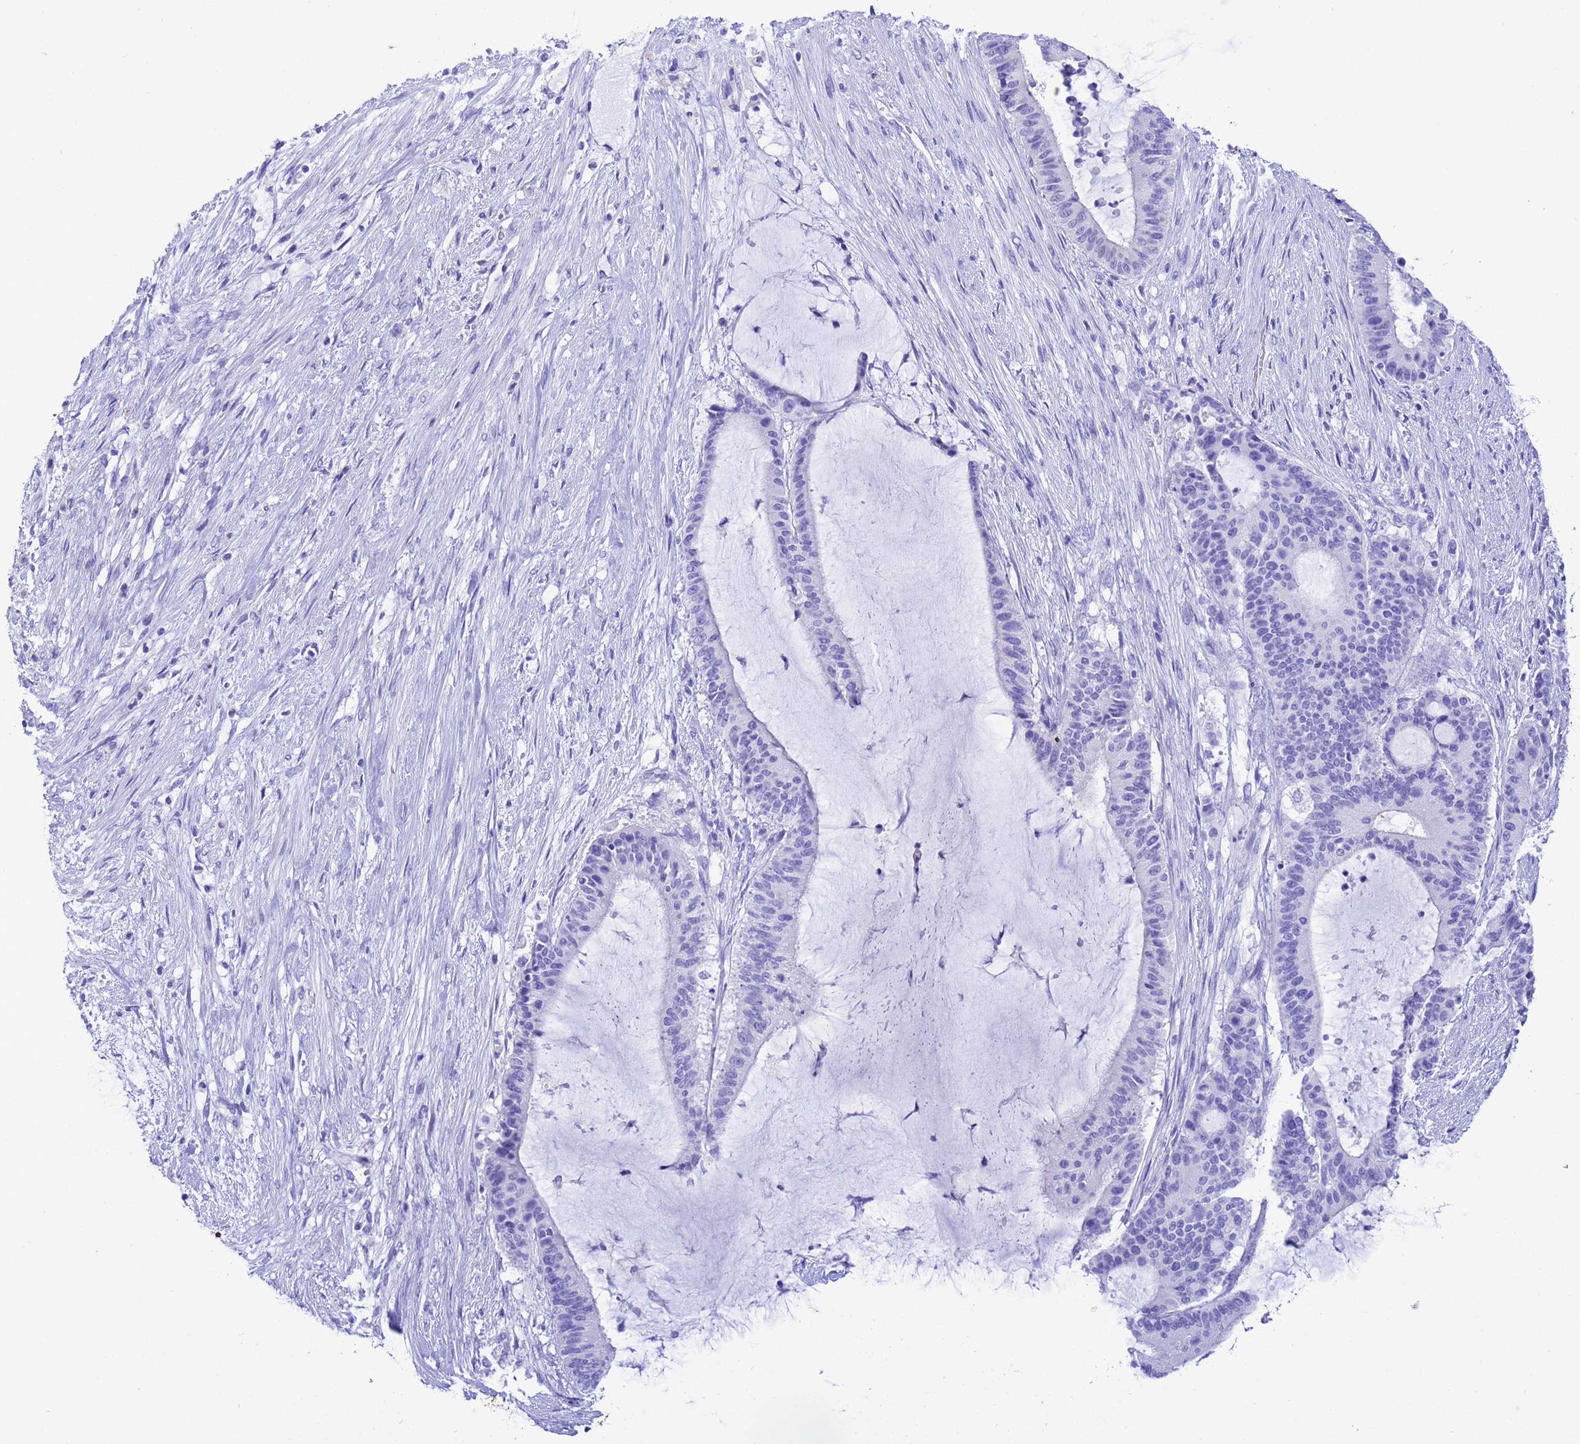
{"staining": {"intensity": "negative", "quantity": "none", "location": "none"}, "tissue": "liver cancer", "cell_type": "Tumor cells", "image_type": "cancer", "snomed": [{"axis": "morphology", "description": "Normal tissue, NOS"}, {"axis": "morphology", "description": "Cholangiocarcinoma"}, {"axis": "topography", "description": "Liver"}, {"axis": "topography", "description": "Peripheral nerve tissue"}], "caption": "This is an IHC image of liver cancer (cholangiocarcinoma). There is no expression in tumor cells.", "gene": "AKR1C2", "patient": {"sex": "female", "age": 73}}